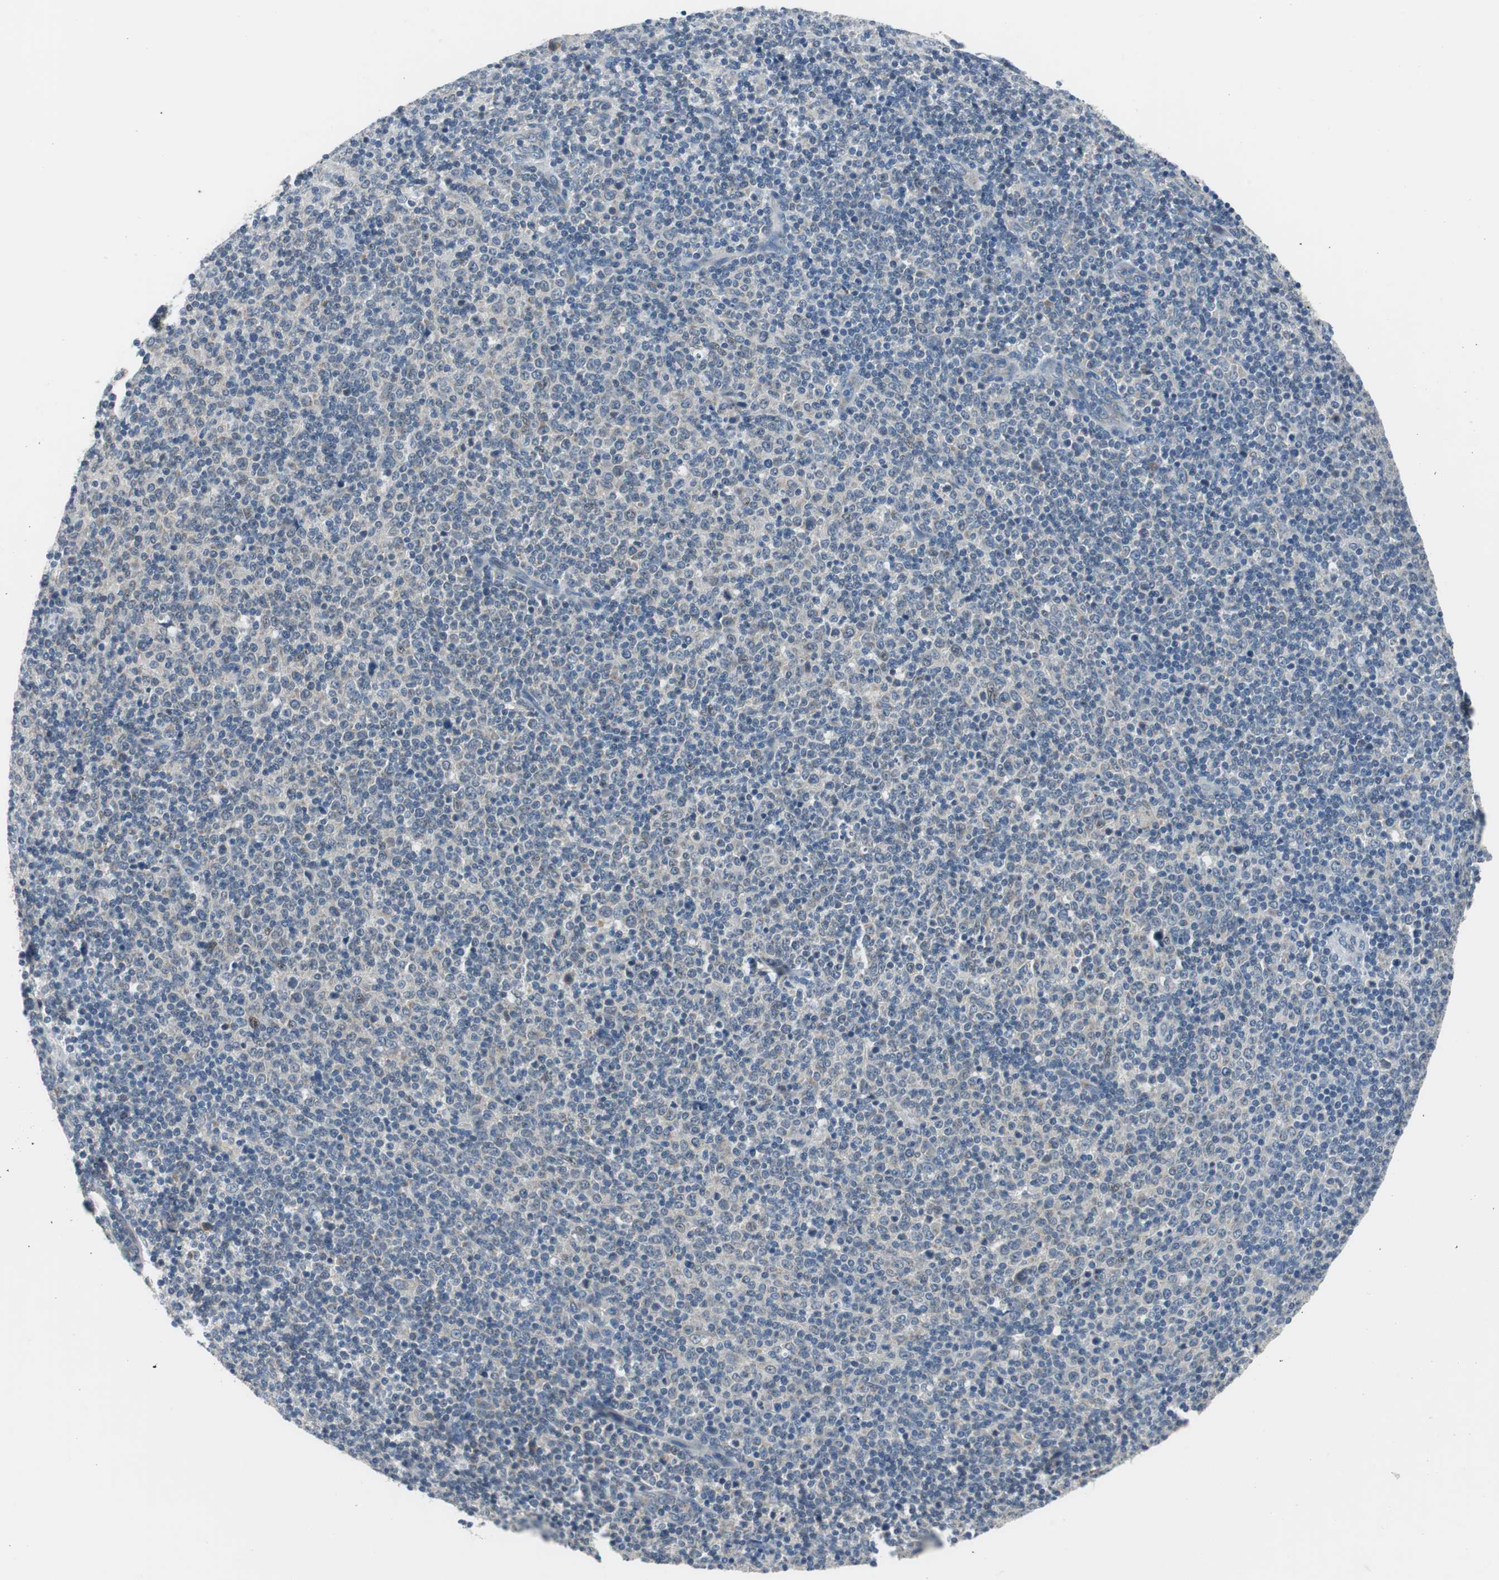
{"staining": {"intensity": "weak", "quantity": "25%-75%", "location": "cytoplasmic/membranous"}, "tissue": "lymphoma", "cell_type": "Tumor cells", "image_type": "cancer", "snomed": [{"axis": "morphology", "description": "Malignant lymphoma, non-Hodgkin's type, Low grade"}, {"axis": "topography", "description": "Lymph node"}], "caption": "IHC (DAB) staining of human lymphoma exhibits weak cytoplasmic/membranous protein staining in approximately 25%-75% of tumor cells.", "gene": "PLAA", "patient": {"sex": "male", "age": 70}}